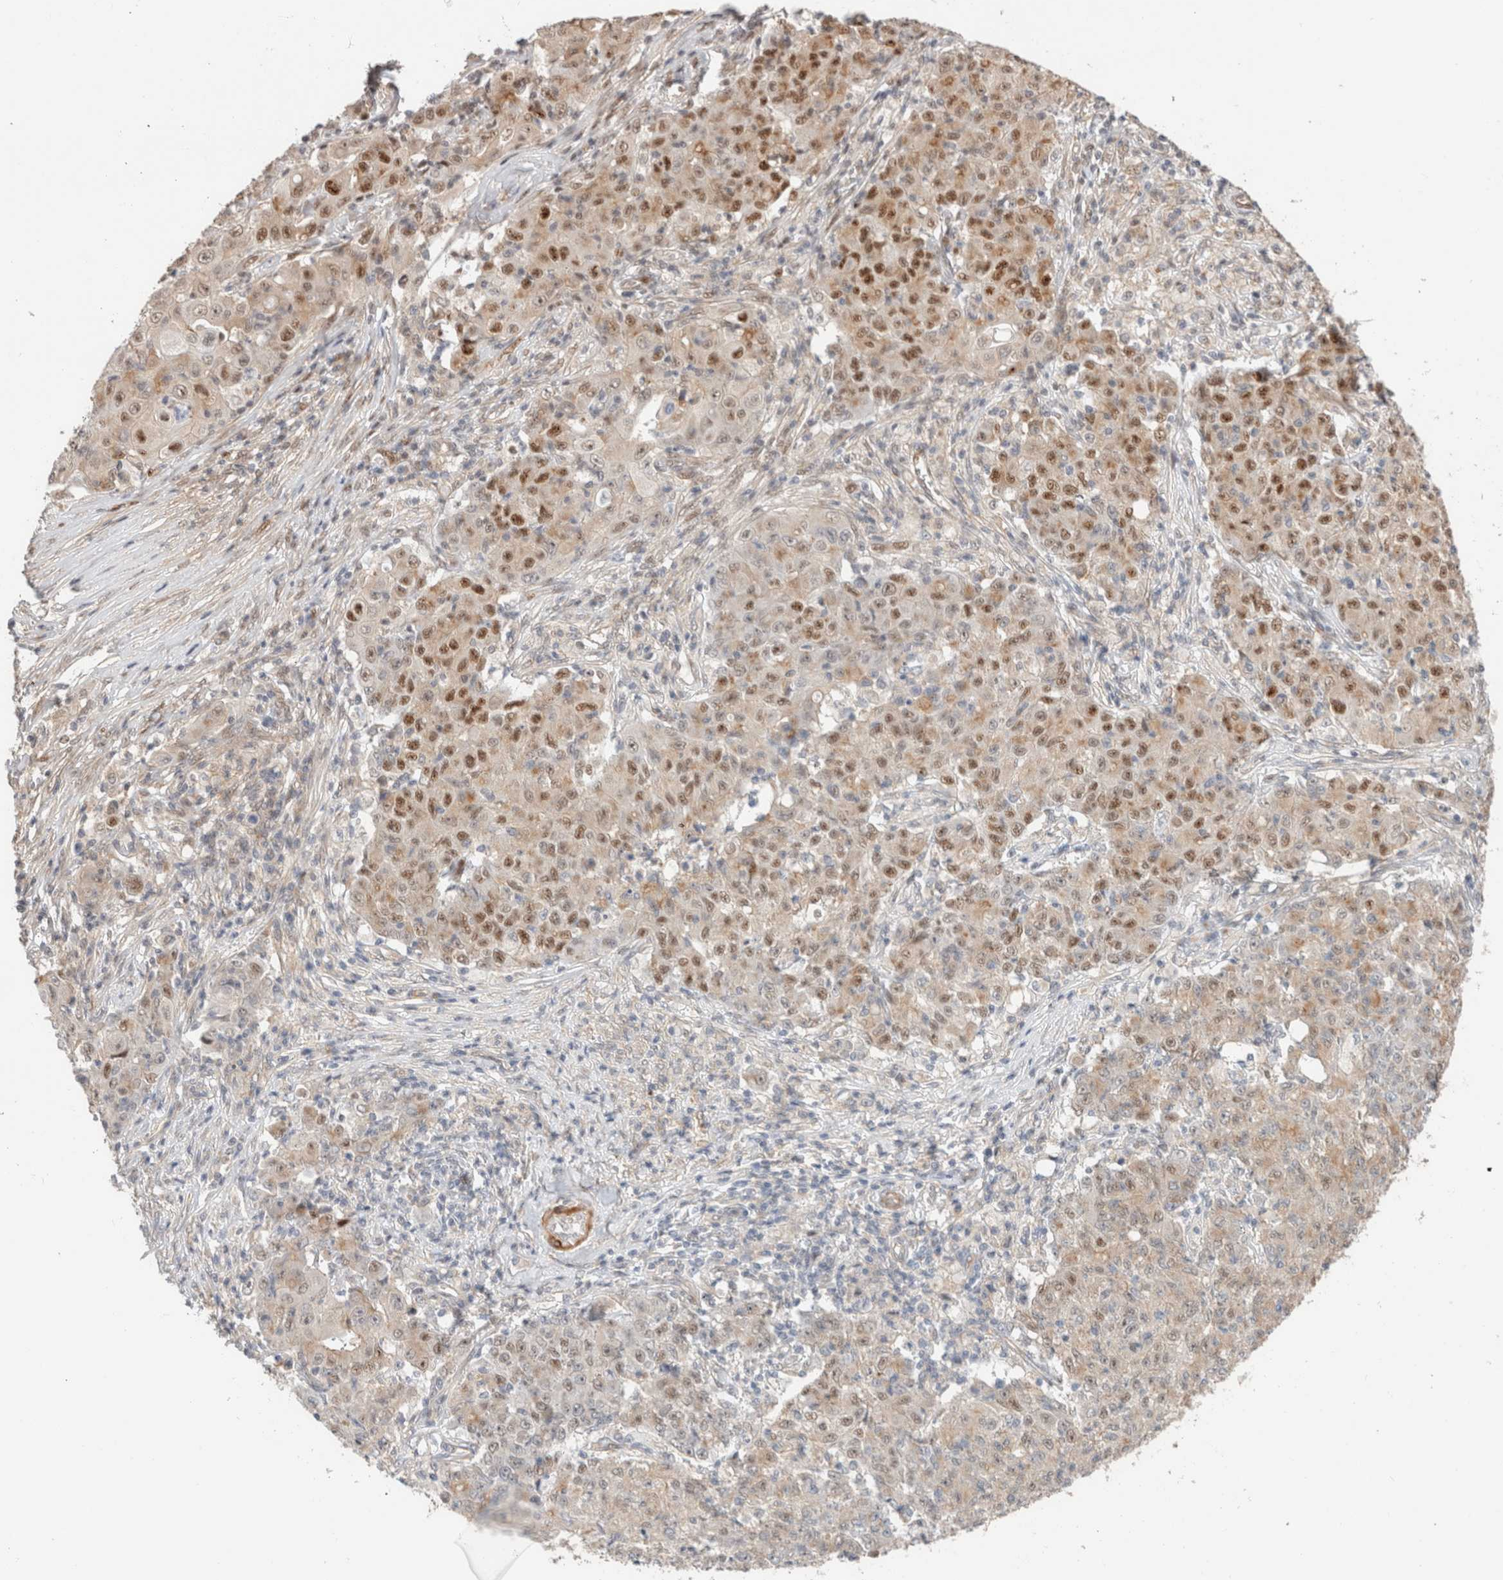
{"staining": {"intensity": "moderate", "quantity": ">75%", "location": "nuclear"}, "tissue": "ovarian cancer", "cell_type": "Tumor cells", "image_type": "cancer", "snomed": [{"axis": "morphology", "description": "Carcinoma, endometroid"}, {"axis": "topography", "description": "Ovary"}], "caption": "Endometroid carcinoma (ovarian) stained for a protein displays moderate nuclear positivity in tumor cells. (DAB IHC with brightfield microscopy, high magnification).", "gene": "ID3", "patient": {"sex": "female", "age": 42}}